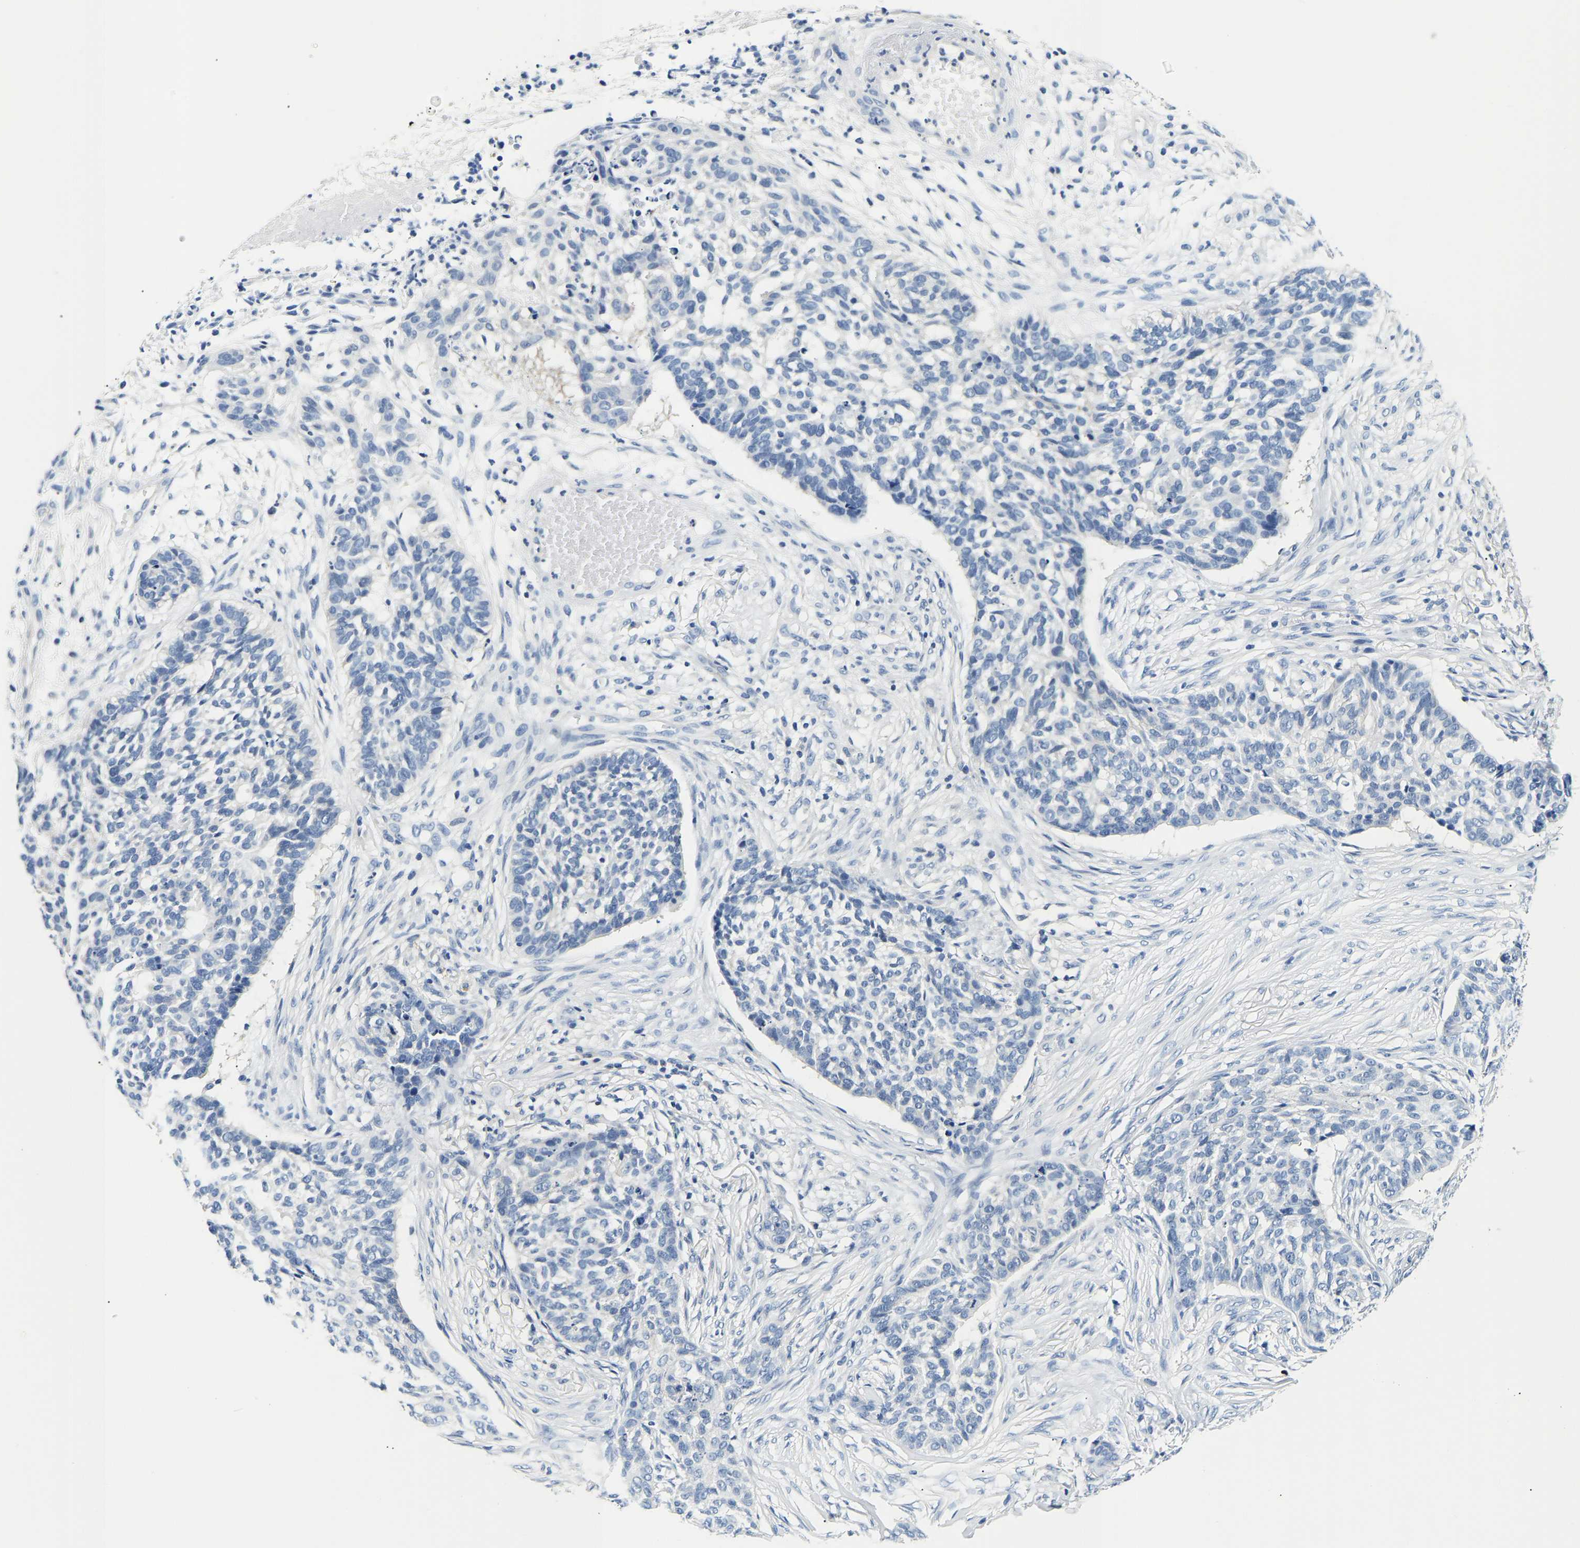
{"staining": {"intensity": "negative", "quantity": "none", "location": "none"}, "tissue": "skin cancer", "cell_type": "Tumor cells", "image_type": "cancer", "snomed": [{"axis": "morphology", "description": "Basal cell carcinoma"}, {"axis": "topography", "description": "Skin"}], "caption": "Tumor cells are negative for brown protein staining in skin cancer (basal cell carcinoma).", "gene": "UCHL3", "patient": {"sex": "male", "age": 85}}